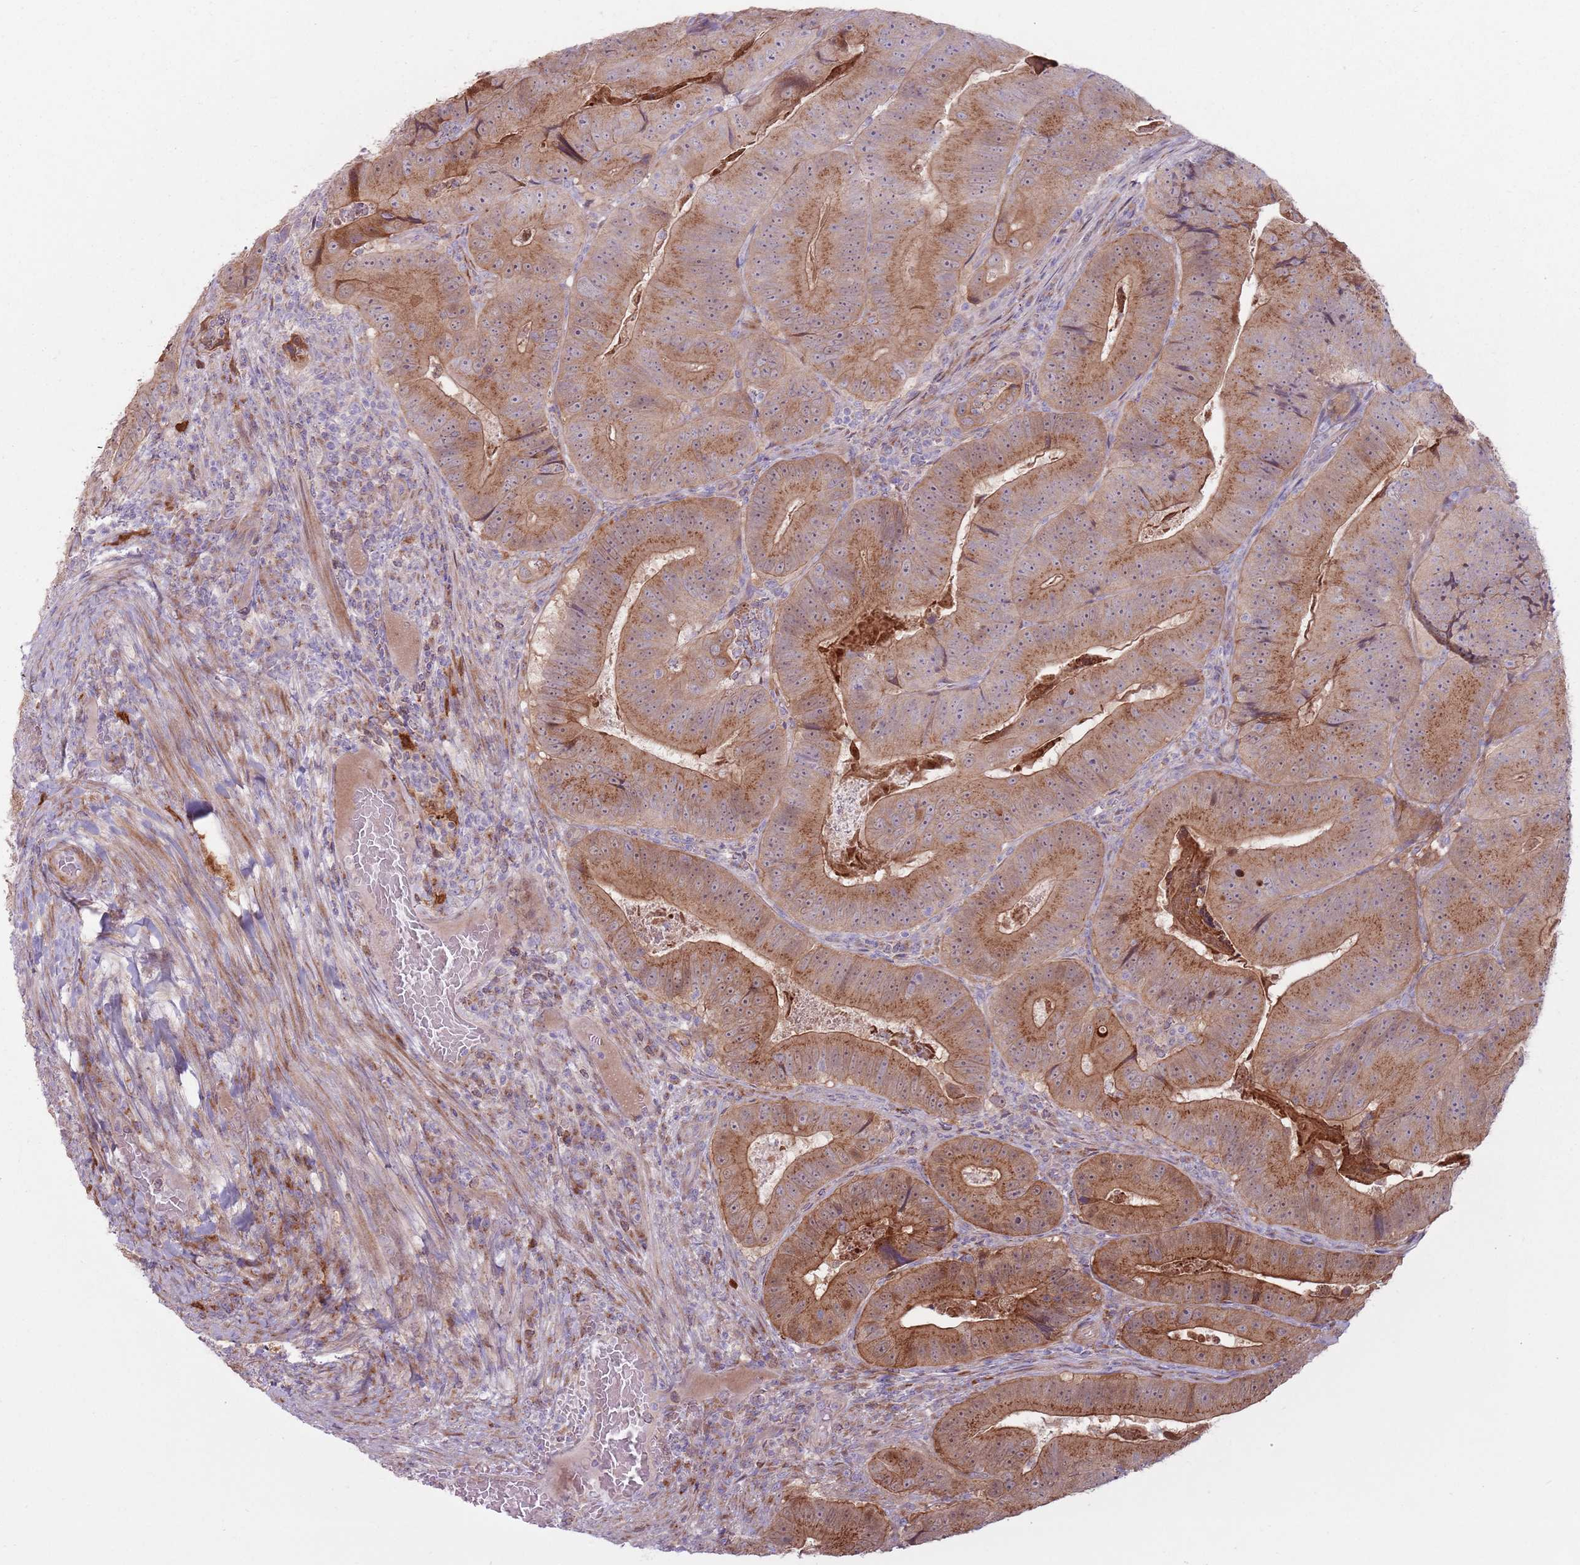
{"staining": {"intensity": "moderate", "quantity": ">75%", "location": "cytoplasmic/membranous"}, "tissue": "colorectal cancer", "cell_type": "Tumor cells", "image_type": "cancer", "snomed": [{"axis": "morphology", "description": "Adenocarcinoma, NOS"}, {"axis": "topography", "description": "Colon"}], "caption": "Moderate cytoplasmic/membranous expression for a protein is appreciated in approximately >75% of tumor cells of colorectal adenocarcinoma using immunohistochemistry (IHC).", "gene": "CCDC150", "patient": {"sex": "female", "age": 86}}